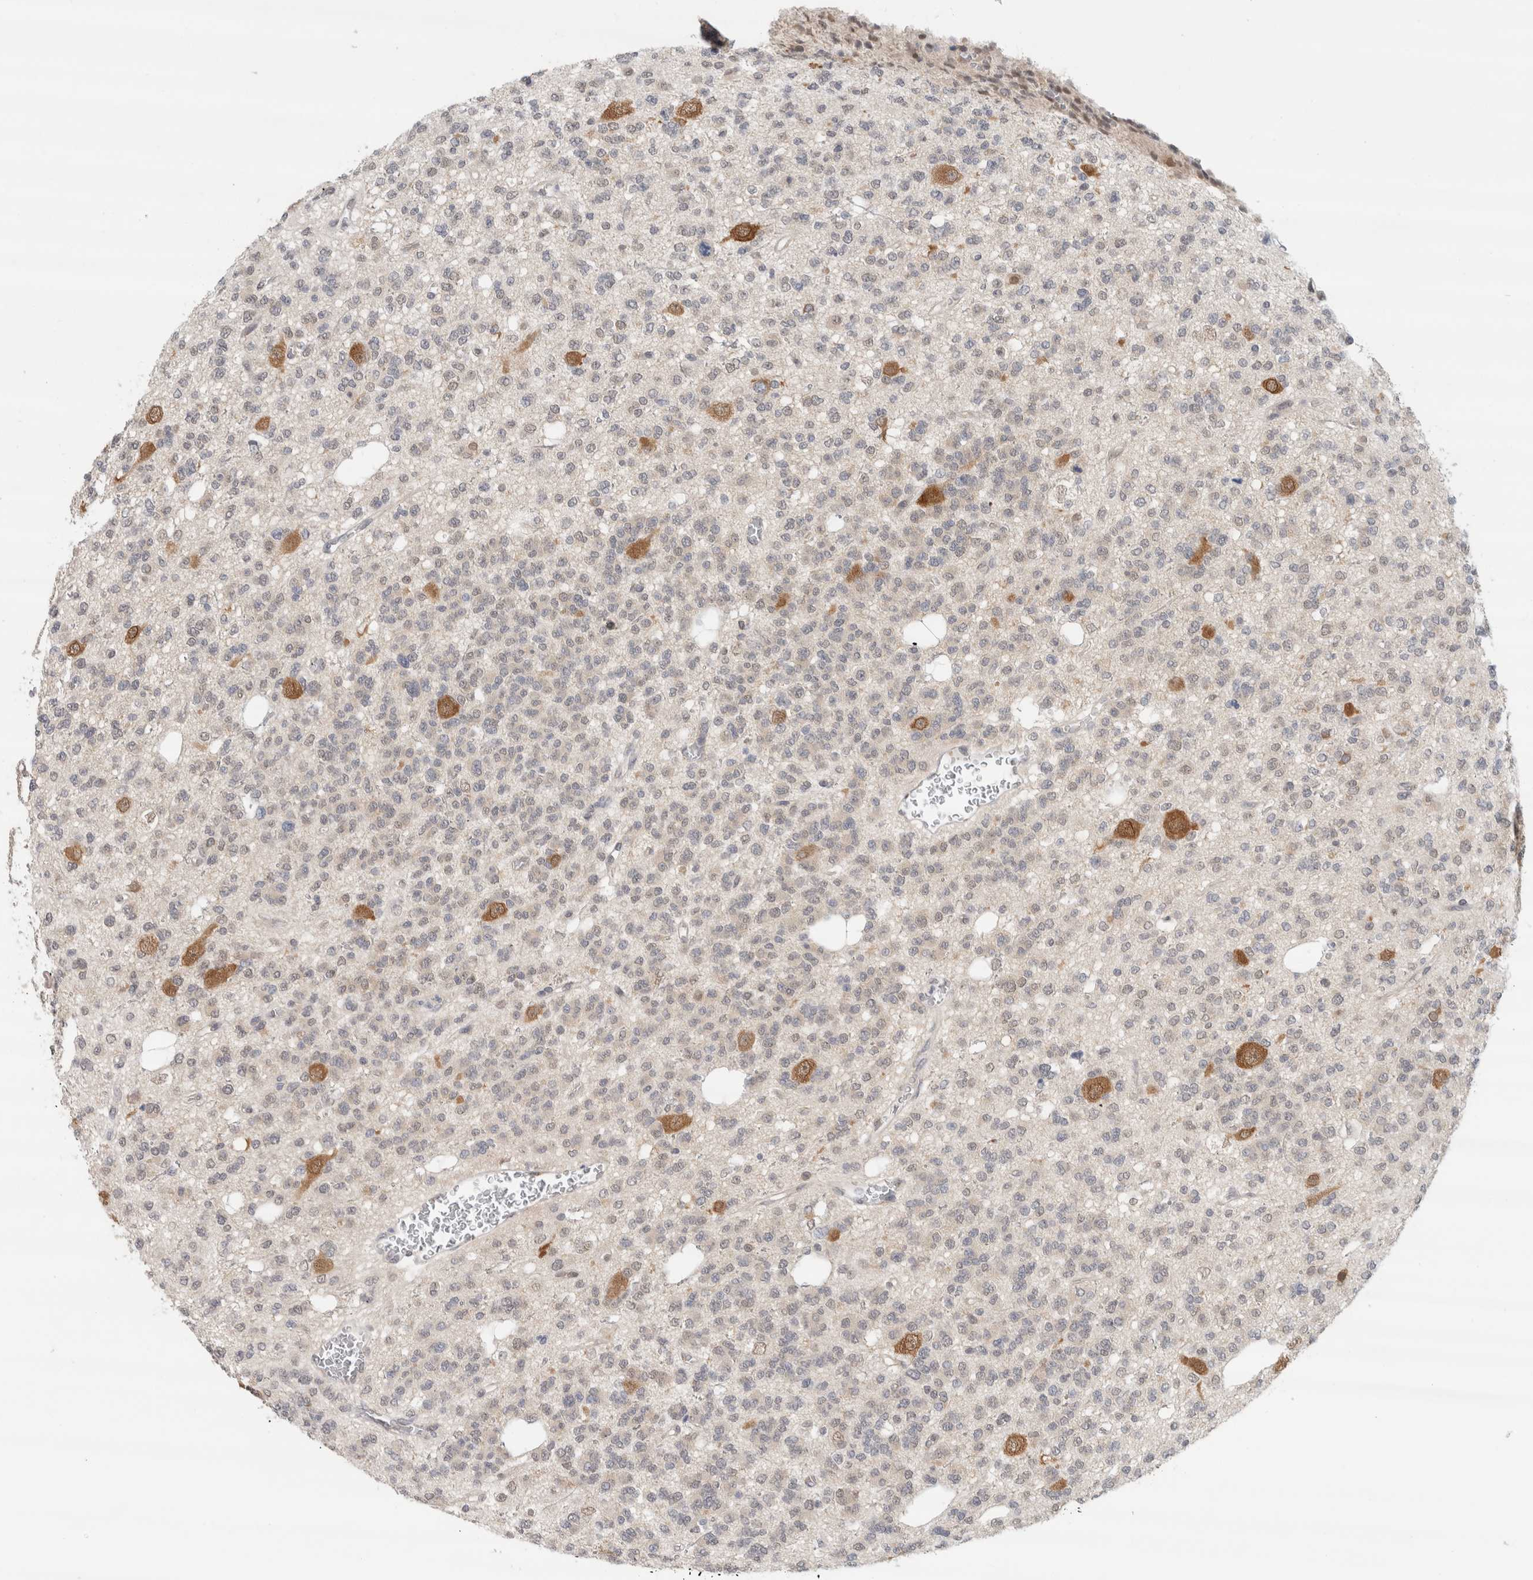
{"staining": {"intensity": "moderate", "quantity": "<25%", "location": "cytoplasmic/membranous,nuclear"}, "tissue": "glioma", "cell_type": "Tumor cells", "image_type": "cancer", "snomed": [{"axis": "morphology", "description": "Glioma, malignant, Low grade"}, {"axis": "topography", "description": "Brain"}], "caption": "An image showing moderate cytoplasmic/membranous and nuclear positivity in about <25% of tumor cells in glioma, as visualized by brown immunohistochemical staining.", "gene": "EIF4G3", "patient": {"sex": "male", "age": 38}}